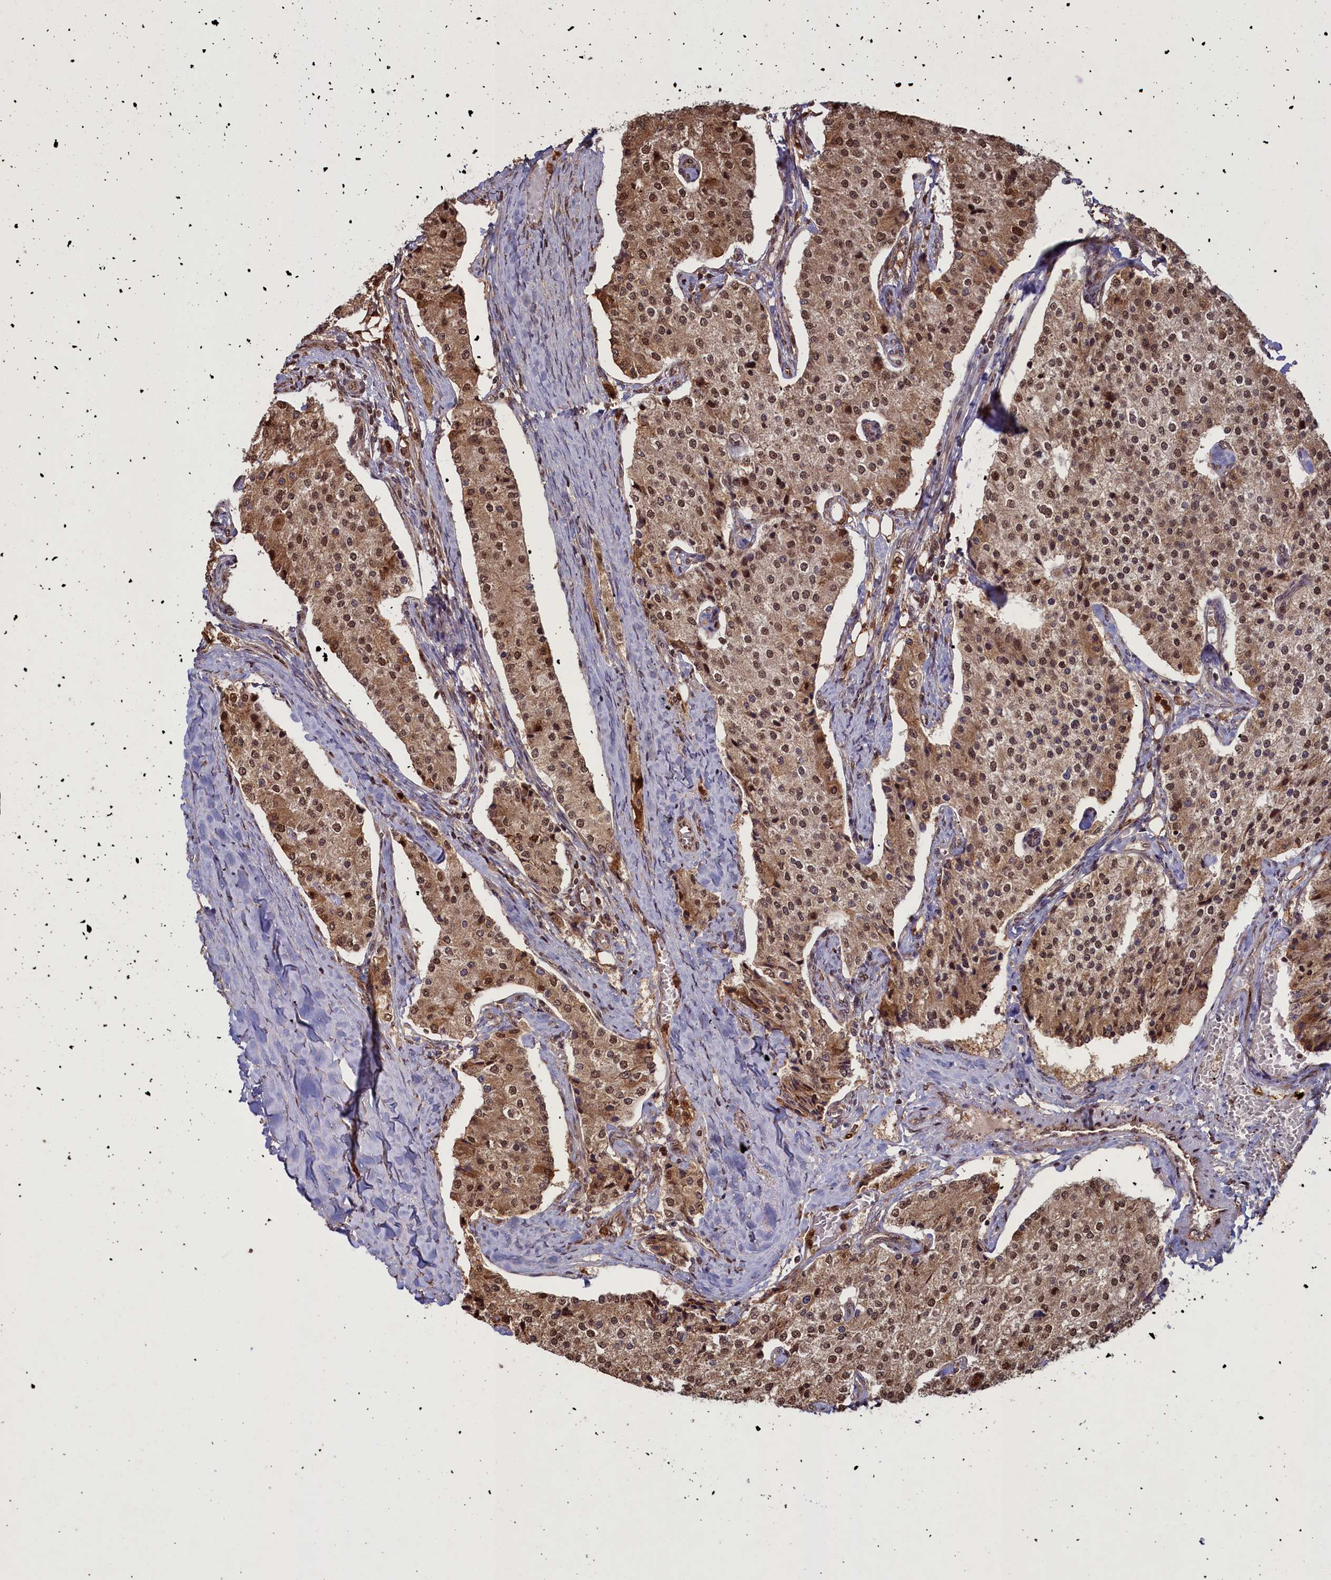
{"staining": {"intensity": "moderate", "quantity": ">75%", "location": "cytoplasmic/membranous,nuclear"}, "tissue": "carcinoid", "cell_type": "Tumor cells", "image_type": "cancer", "snomed": [{"axis": "morphology", "description": "Carcinoid, malignant, NOS"}, {"axis": "topography", "description": "Colon"}], "caption": "Protein expression analysis of malignant carcinoid reveals moderate cytoplasmic/membranous and nuclear staining in approximately >75% of tumor cells.", "gene": "NAE1", "patient": {"sex": "female", "age": 52}}